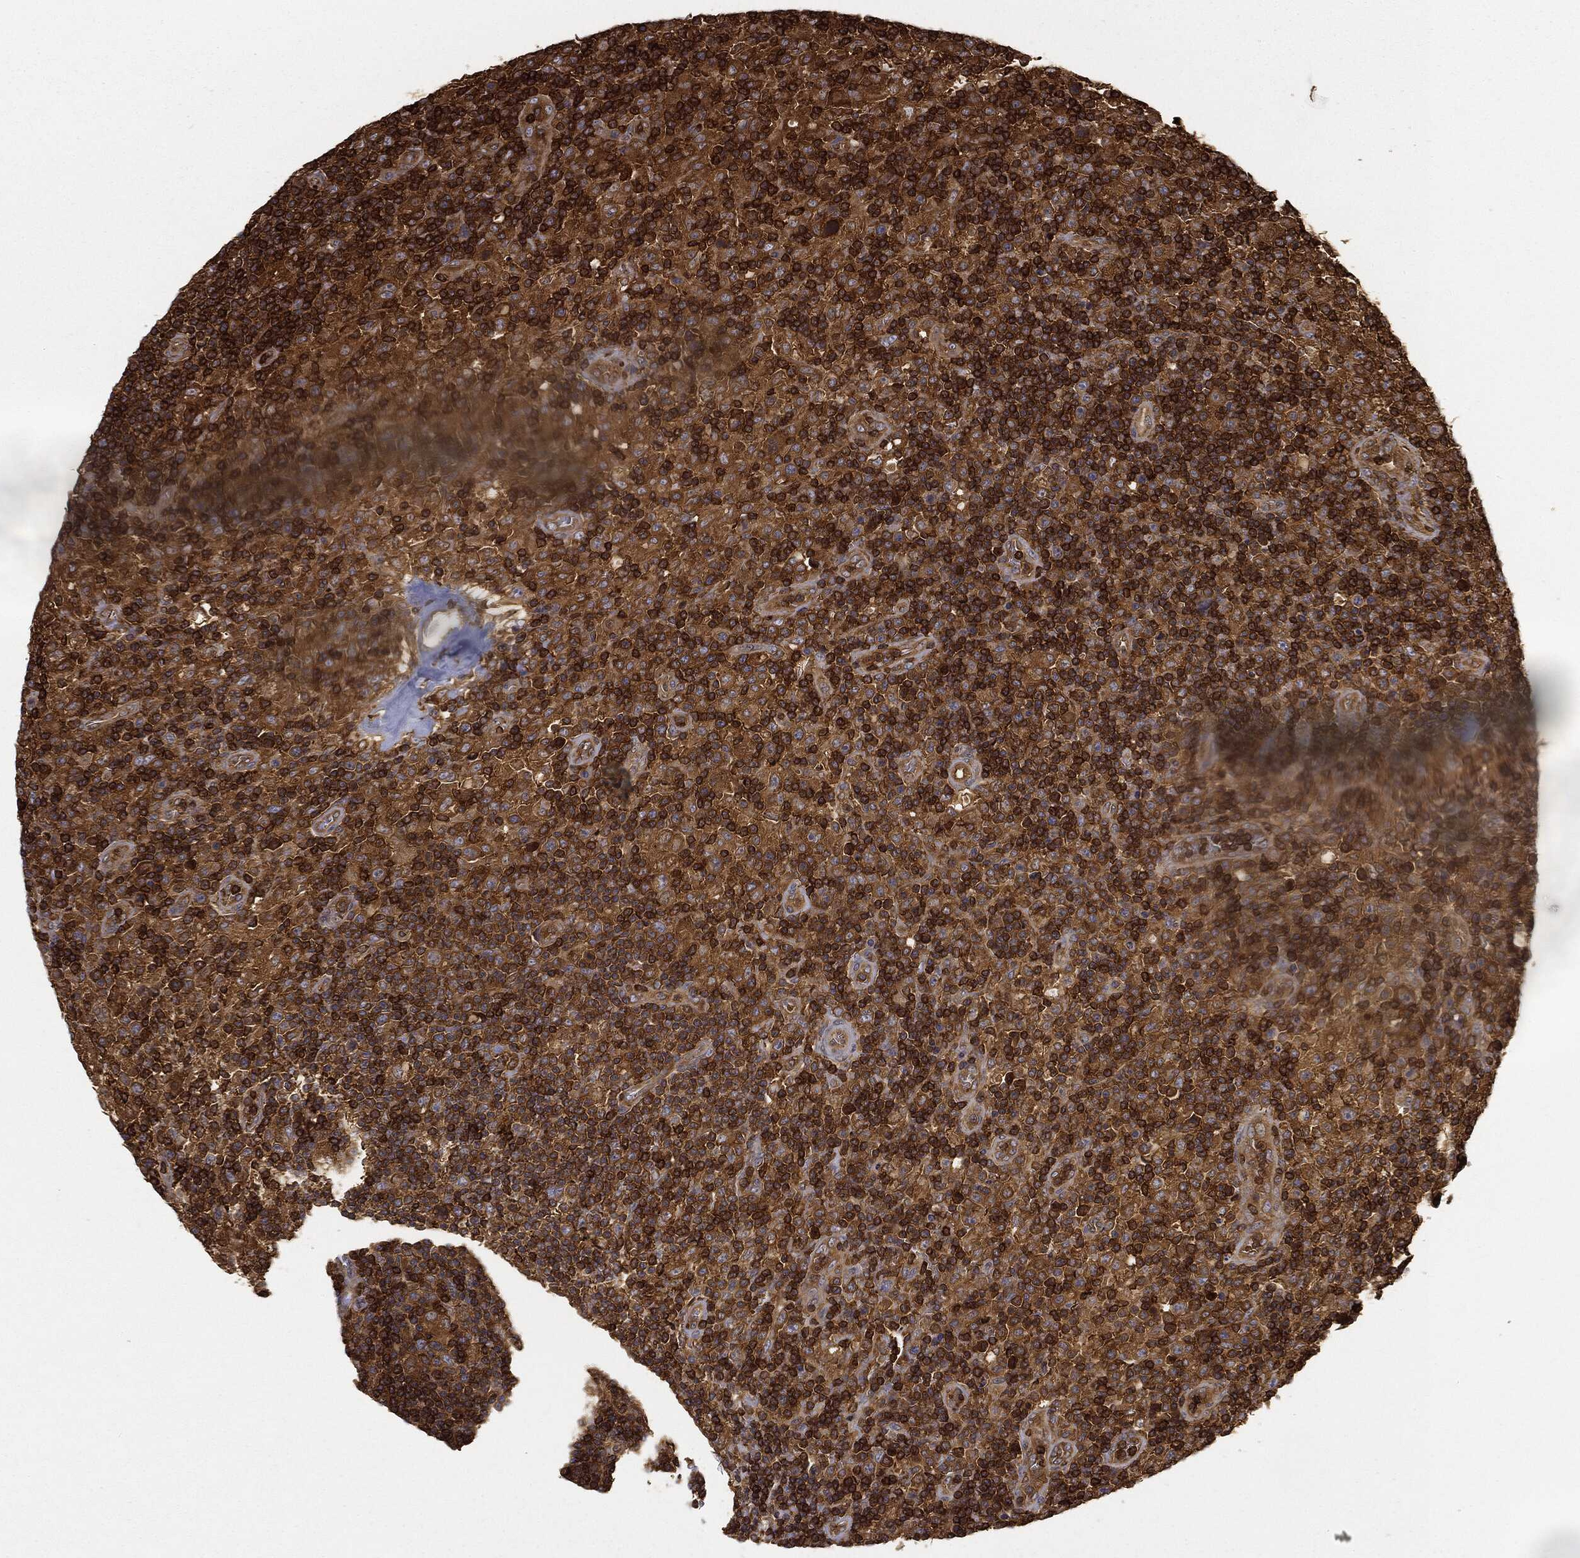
{"staining": {"intensity": "moderate", "quantity": ">75%", "location": "cytoplasmic/membranous"}, "tissue": "lymphoma", "cell_type": "Tumor cells", "image_type": "cancer", "snomed": [{"axis": "morphology", "description": "Hodgkin's disease, NOS"}, {"axis": "topography", "description": "Lymph node"}], "caption": "Lymphoma tissue displays moderate cytoplasmic/membranous positivity in approximately >75% of tumor cells, visualized by immunohistochemistry. Immunohistochemistry stains the protein in brown and the nuclei are stained blue.", "gene": "WDR1", "patient": {"sex": "male", "age": 70}}